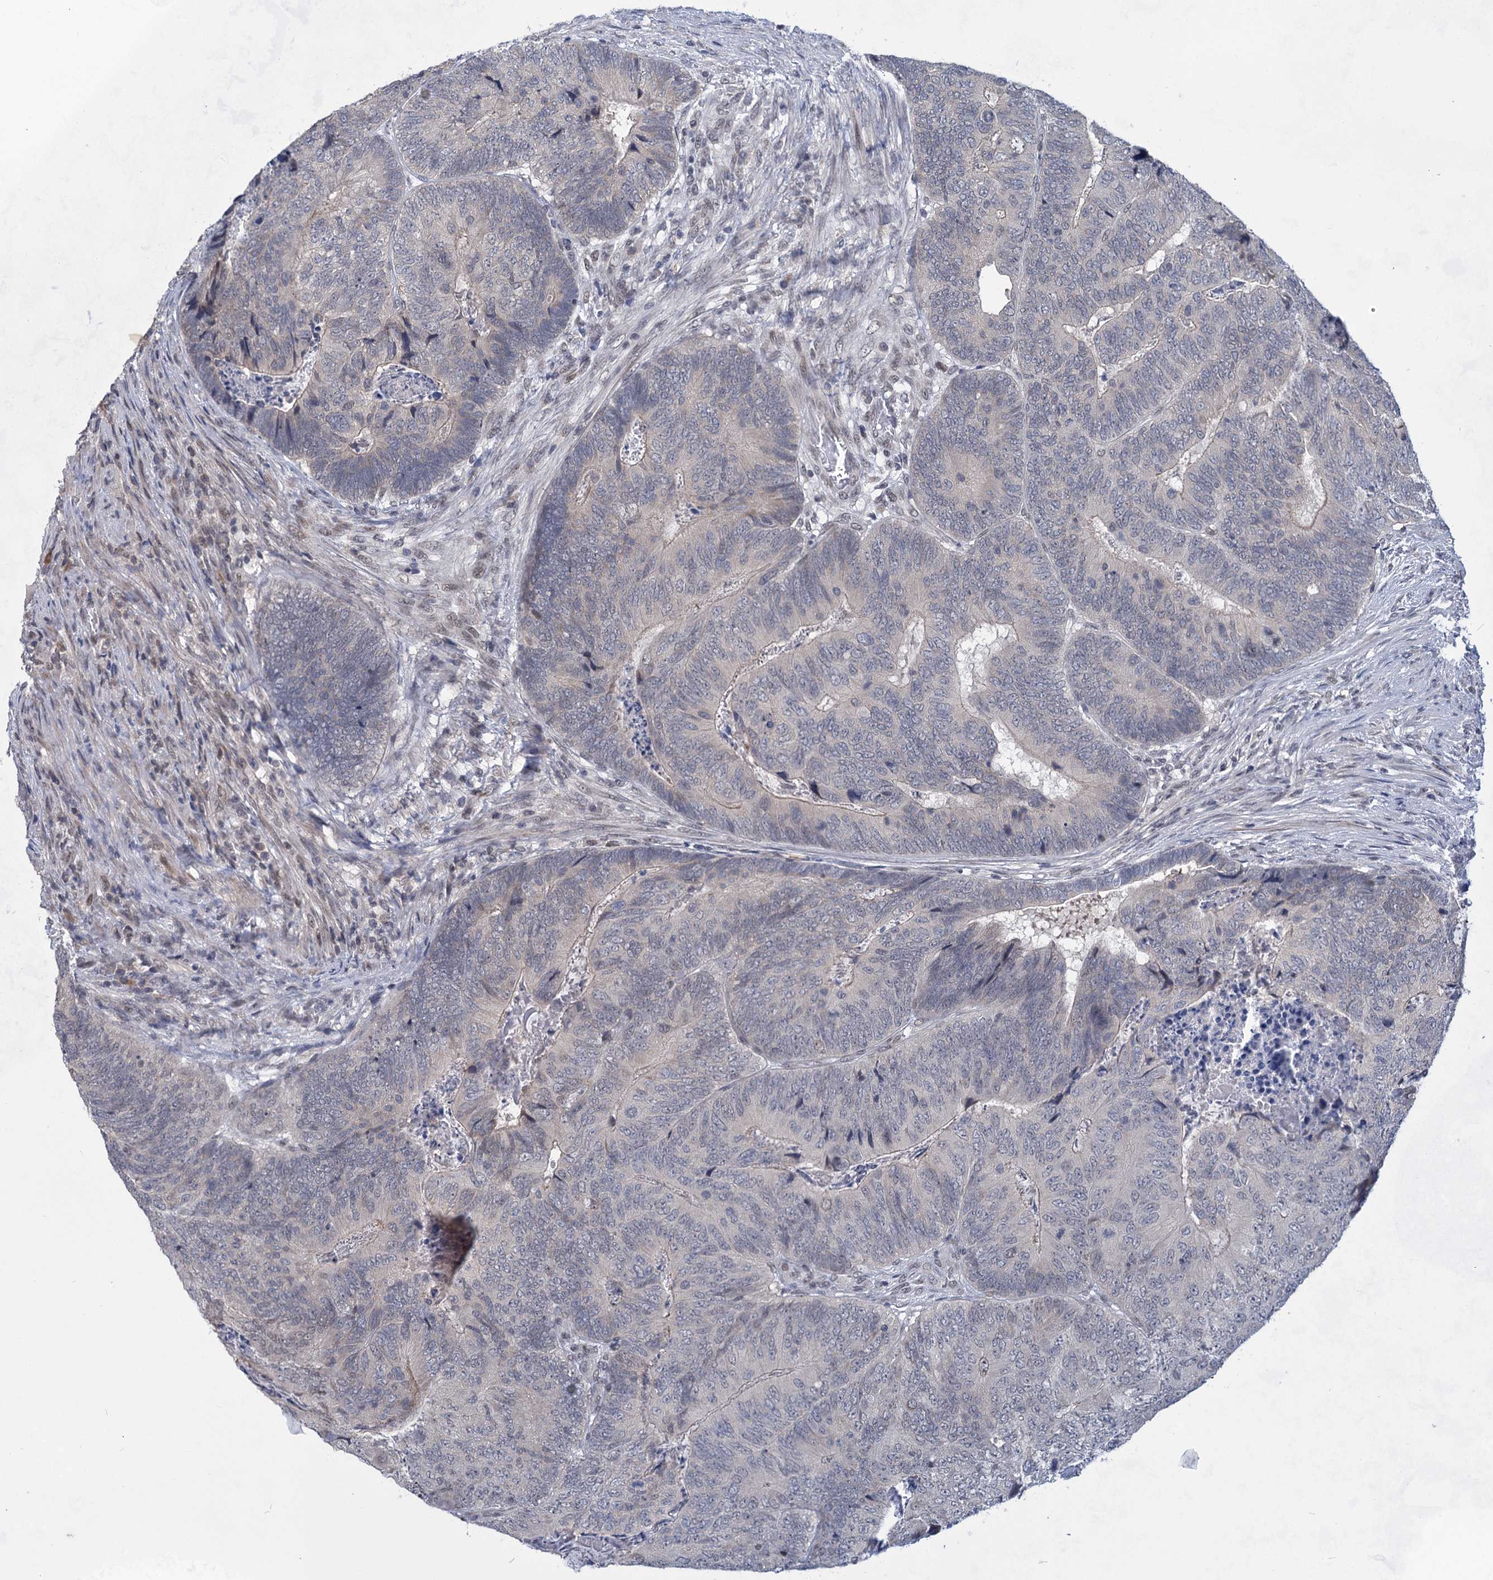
{"staining": {"intensity": "negative", "quantity": "none", "location": "none"}, "tissue": "colorectal cancer", "cell_type": "Tumor cells", "image_type": "cancer", "snomed": [{"axis": "morphology", "description": "Adenocarcinoma, NOS"}, {"axis": "topography", "description": "Colon"}], "caption": "There is no significant staining in tumor cells of colorectal cancer. (Brightfield microscopy of DAB (3,3'-diaminobenzidine) immunohistochemistry (IHC) at high magnification).", "gene": "TTC17", "patient": {"sex": "female", "age": 67}}